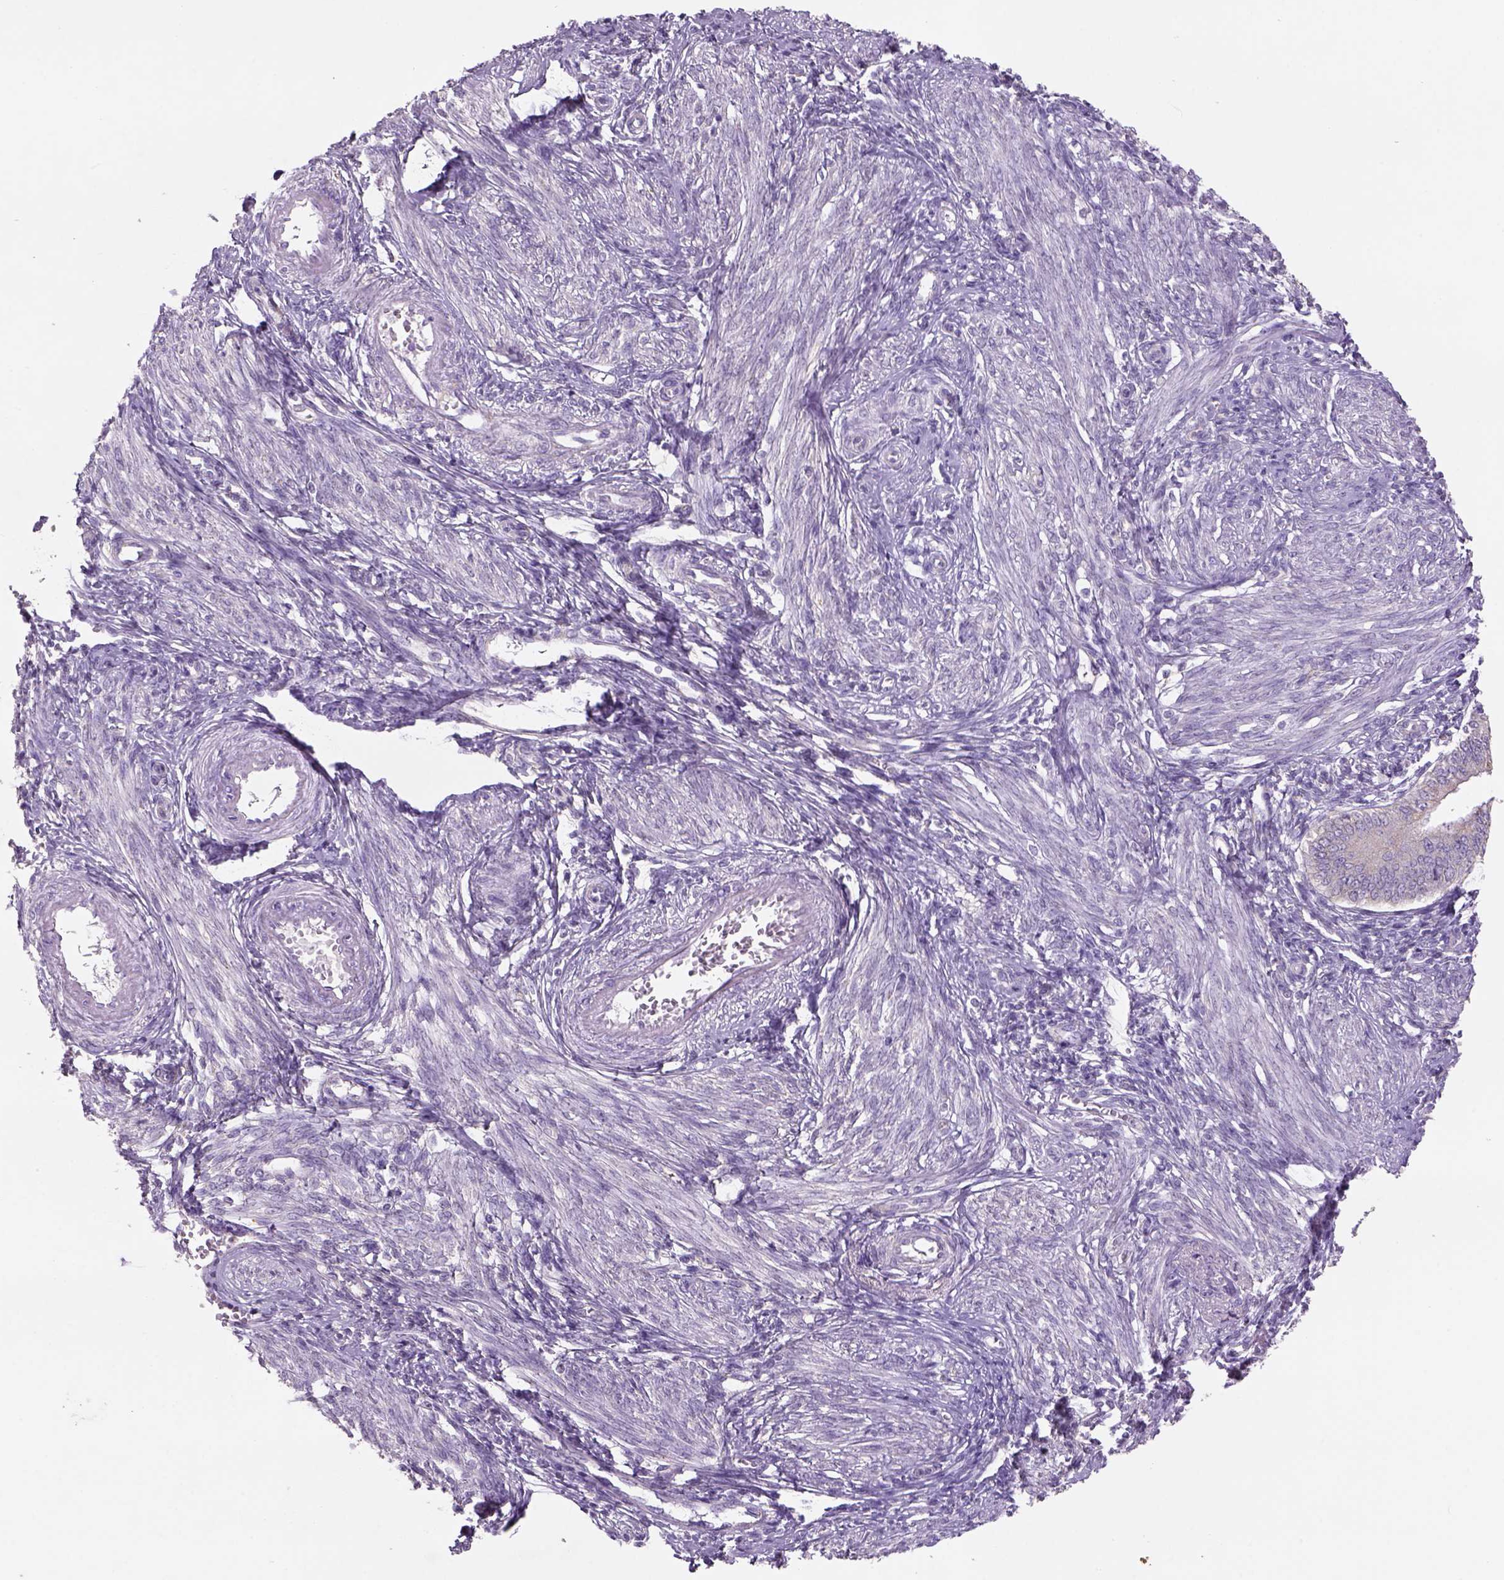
{"staining": {"intensity": "negative", "quantity": "none", "location": "none"}, "tissue": "endometrium", "cell_type": "Cells in endometrial stroma", "image_type": "normal", "snomed": [{"axis": "morphology", "description": "Normal tissue, NOS"}, {"axis": "topography", "description": "Endometrium"}], "caption": "Immunohistochemistry (IHC) image of unremarkable endometrium: human endometrium stained with DAB (3,3'-diaminobenzidine) displays no significant protein positivity in cells in endometrial stroma.", "gene": "NAALAD2", "patient": {"sex": "female", "age": 42}}